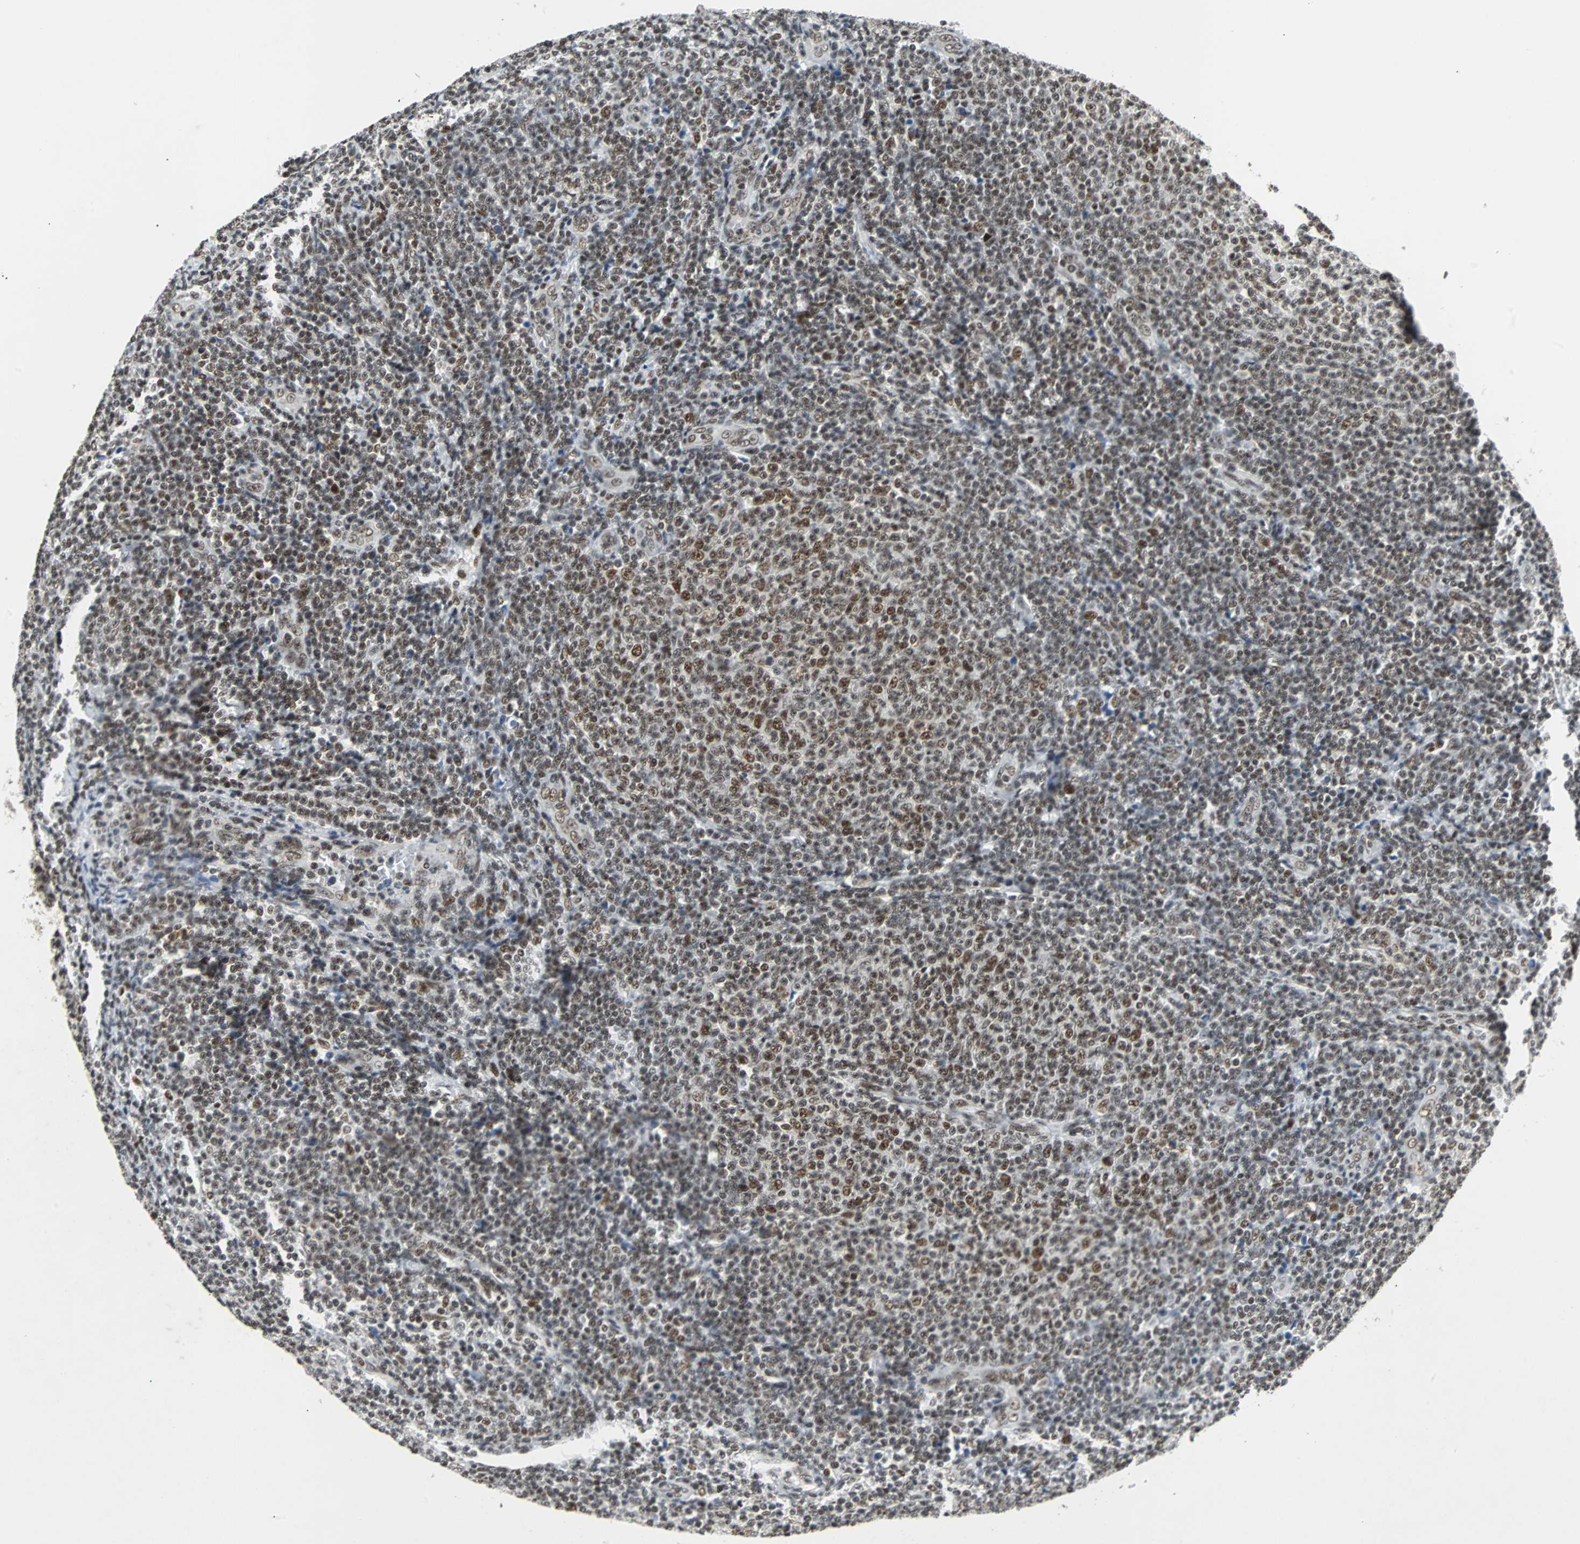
{"staining": {"intensity": "moderate", "quantity": "25%-75%", "location": "nuclear"}, "tissue": "lymphoma", "cell_type": "Tumor cells", "image_type": "cancer", "snomed": [{"axis": "morphology", "description": "Malignant lymphoma, non-Hodgkin's type, Low grade"}, {"axis": "topography", "description": "Lymph node"}], "caption": "Tumor cells exhibit medium levels of moderate nuclear staining in about 25%-75% of cells in human lymphoma.", "gene": "GATAD2A", "patient": {"sex": "male", "age": 66}}